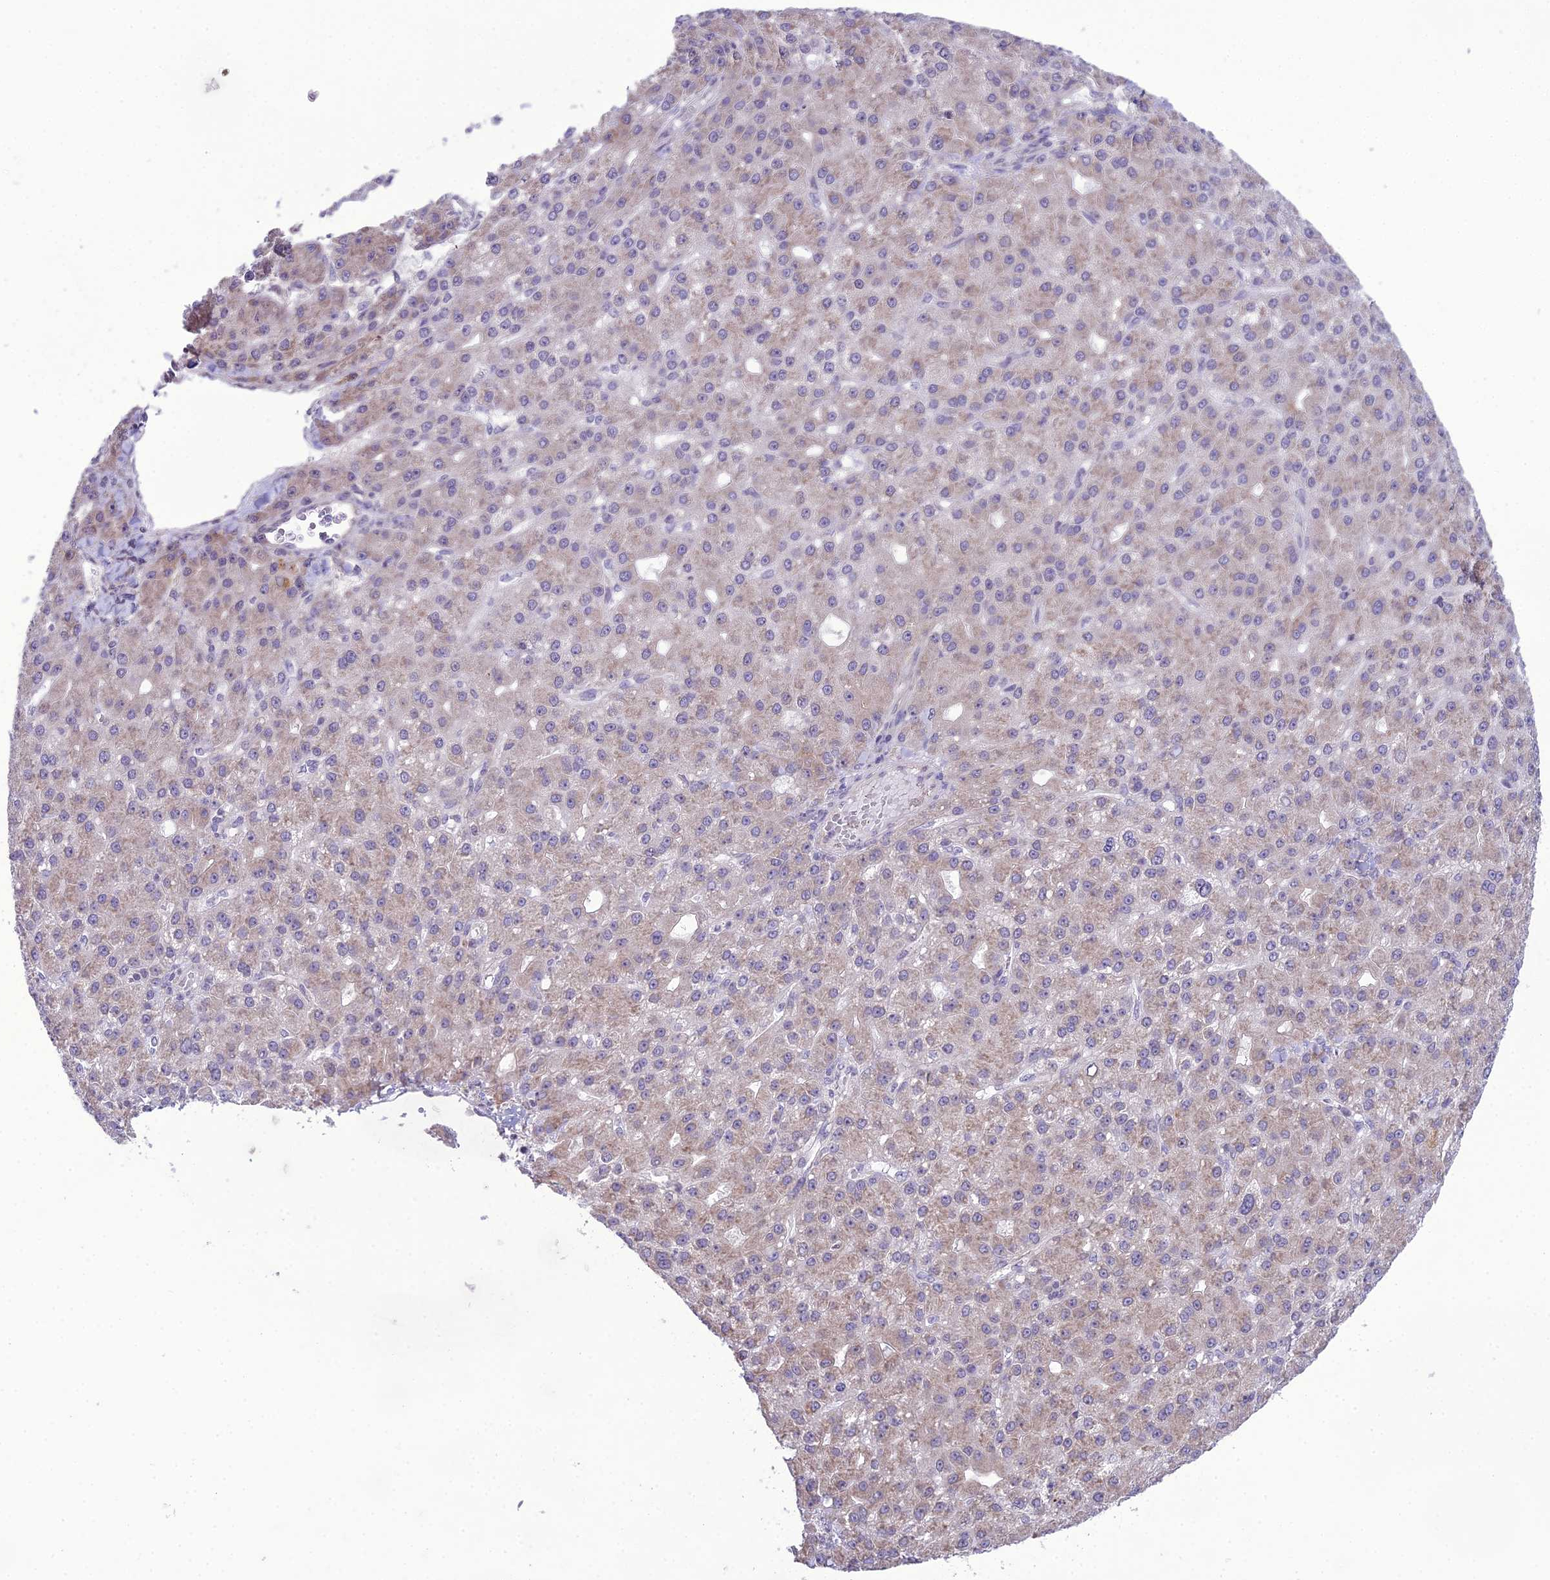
{"staining": {"intensity": "weak", "quantity": ">75%", "location": "cytoplasmic/membranous"}, "tissue": "liver cancer", "cell_type": "Tumor cells", "image_type": "cancer", "snomed": [{"axis": "morphology", "description": "Carcinoma, Hepatocellular, NOS"}, {"axis": "topography", "description": "Liver"}], "caption": "Hepatocellular carcinoma (liver) stained with a brown dye reveals weak cytoplasmic/membranous positive expression in approximately >75% of tumor cells.", "gene": "RPS26", "patient": {"sex": "male", "age": 67}}